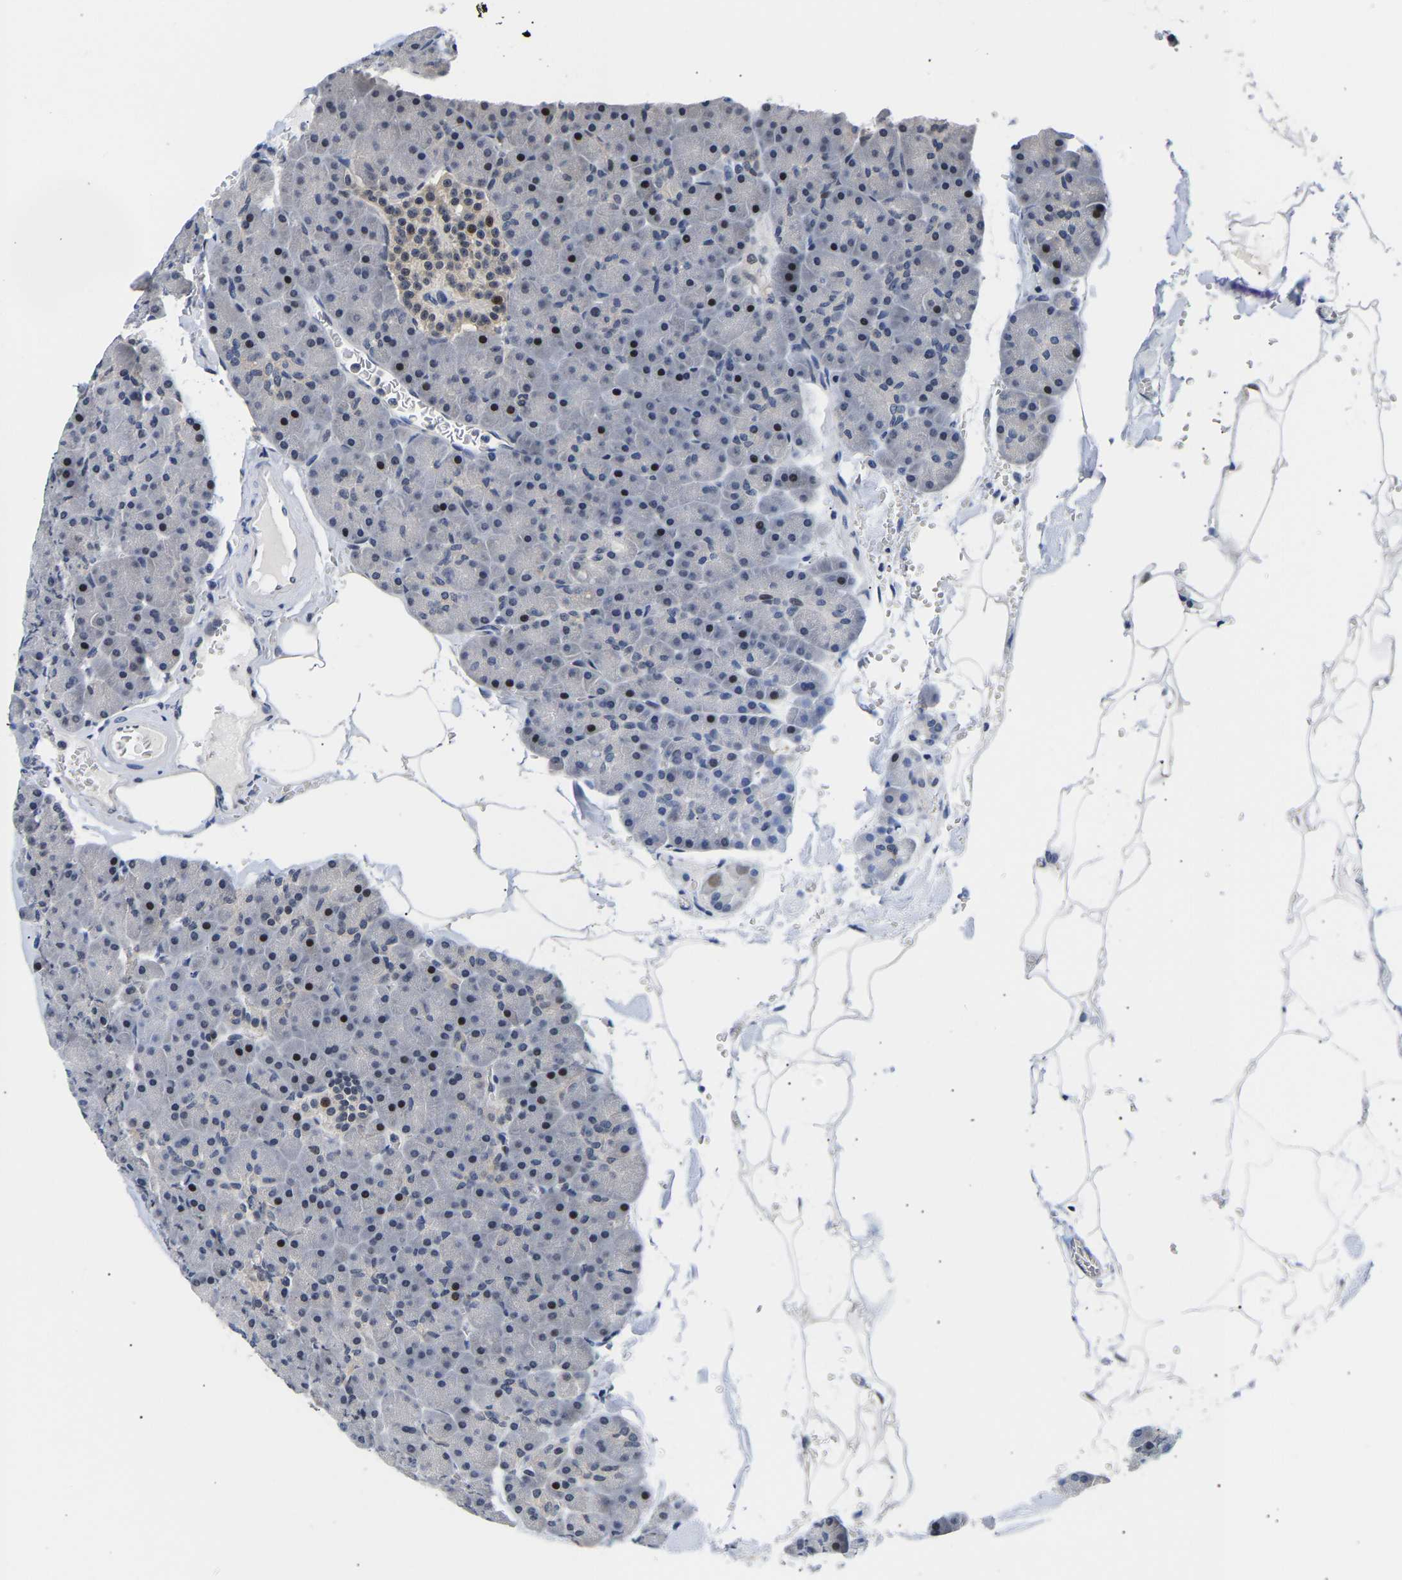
{"staining": {"intensity": "strong", "quantity": "<25%", "location": "nuclear"}, "tissue": "pancreas", "cell_type": "Exocrine glandular cells", "image_type": "normal", "snomed": [{"axis": "morphology", "description": "Normal tissue, NOS"}, {"axis": "topography", "description": "Pancreas"}], "caption": "Exocrine glandular cells reveal medium levels of strong nuclear staining in approximately <25% of cells in normal human pancreas.", "gene": "PTRHD1", "patient": {"sex": "male", "age": 35}}